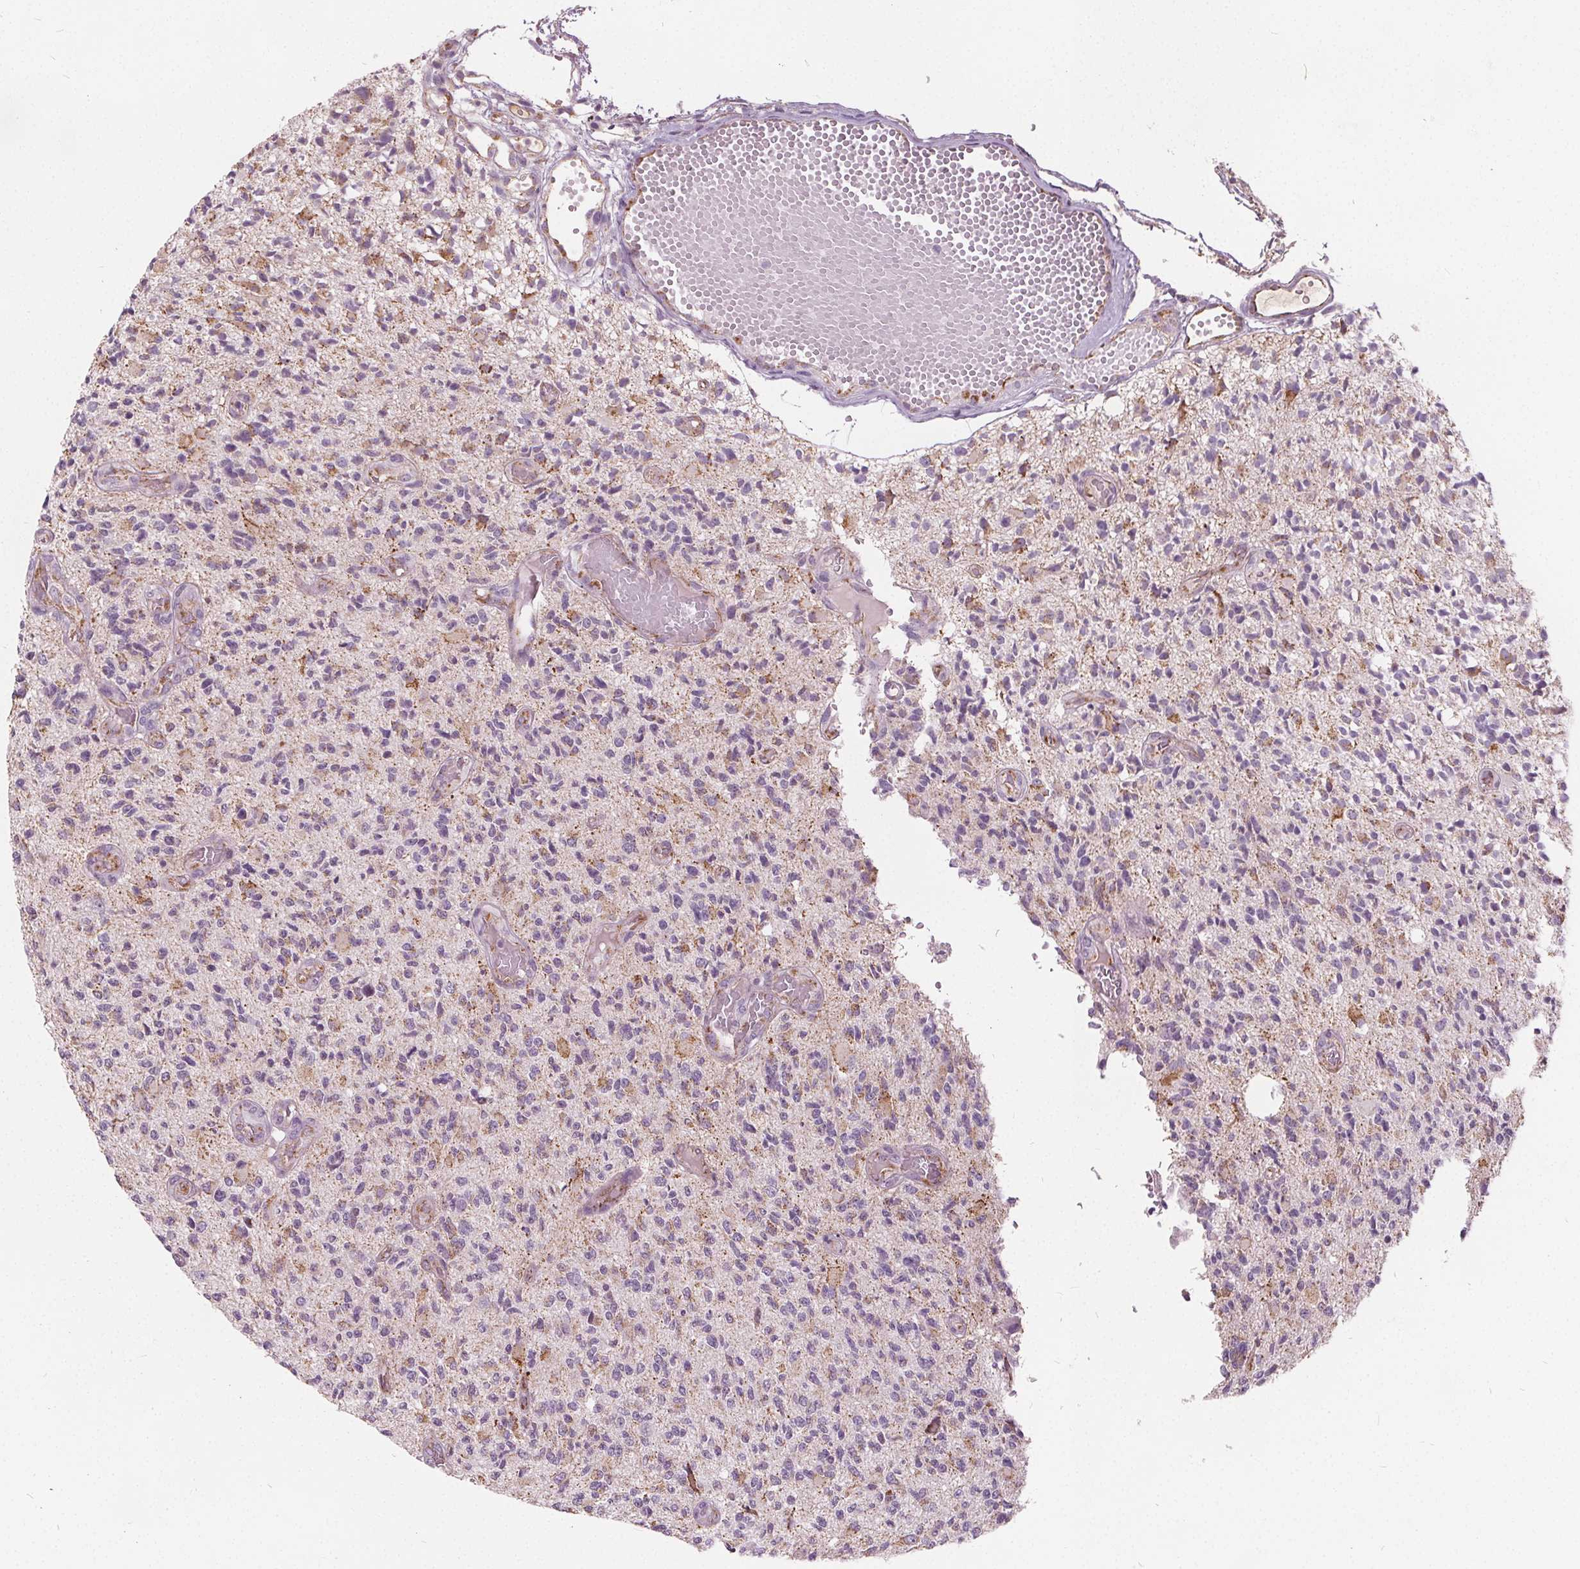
{"staining": {"intensity": "negative", "quantity": "none", "location": "none"}, "tissue": "glioma", "cell_type": "Tumor cells", "image_type": "cancer", "snomed": [{"axis": "morphology", "description": "Glioma, malignant, High grade"}, {"axis": "topography", "description": "Brain"}], "caption": "DAB (3,3'-diaminobenzidine) immunohistochemical staining of human glioma shows no significant positivity in tumor cells. (Stains: DAB immunohistochemistry (IHC) with hematoxylin counter stain, Microscopy: brightfield microscopy at high magnification).", "gene": "ECI2", "patient": {"sex": "female", "age": 63}}